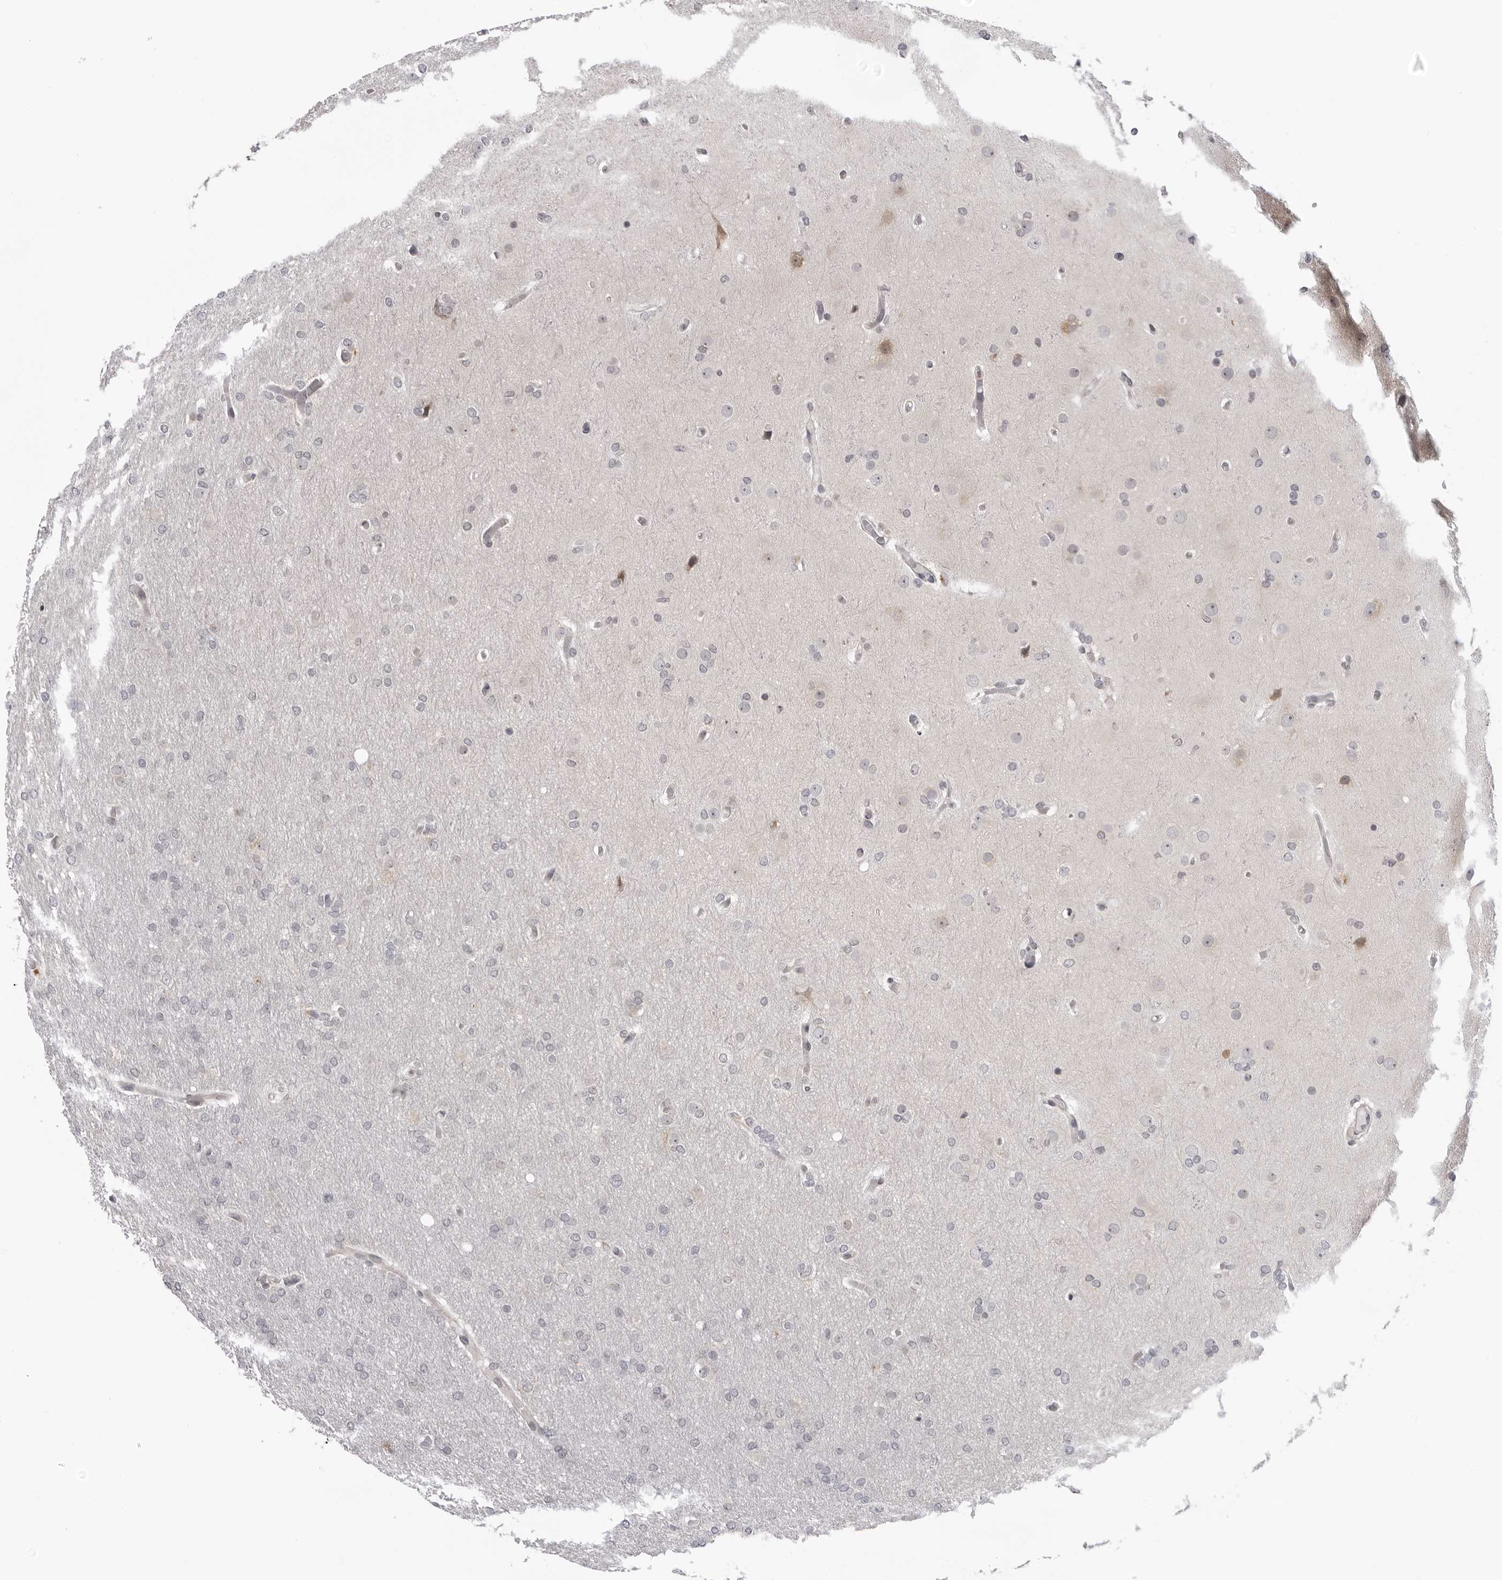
{"staining": {"intensity": "negative", "quantity": "none", "location": "none"}, "tissue": "glioma", "cell_type": "Tumor cells", "image_type": "cancer", "snomed": [{"axis": "morphology", "description": "Glioma, malignant, High grade"}, {"axis": "topography", "description": "Cerebral cortex"}], "caption": "A photomicrograph of human malignant glioma (high-grade) is negative for staining in tumor cells.", "gene": "MRPS15", "patient": {"sex": "female", "age": 36}}